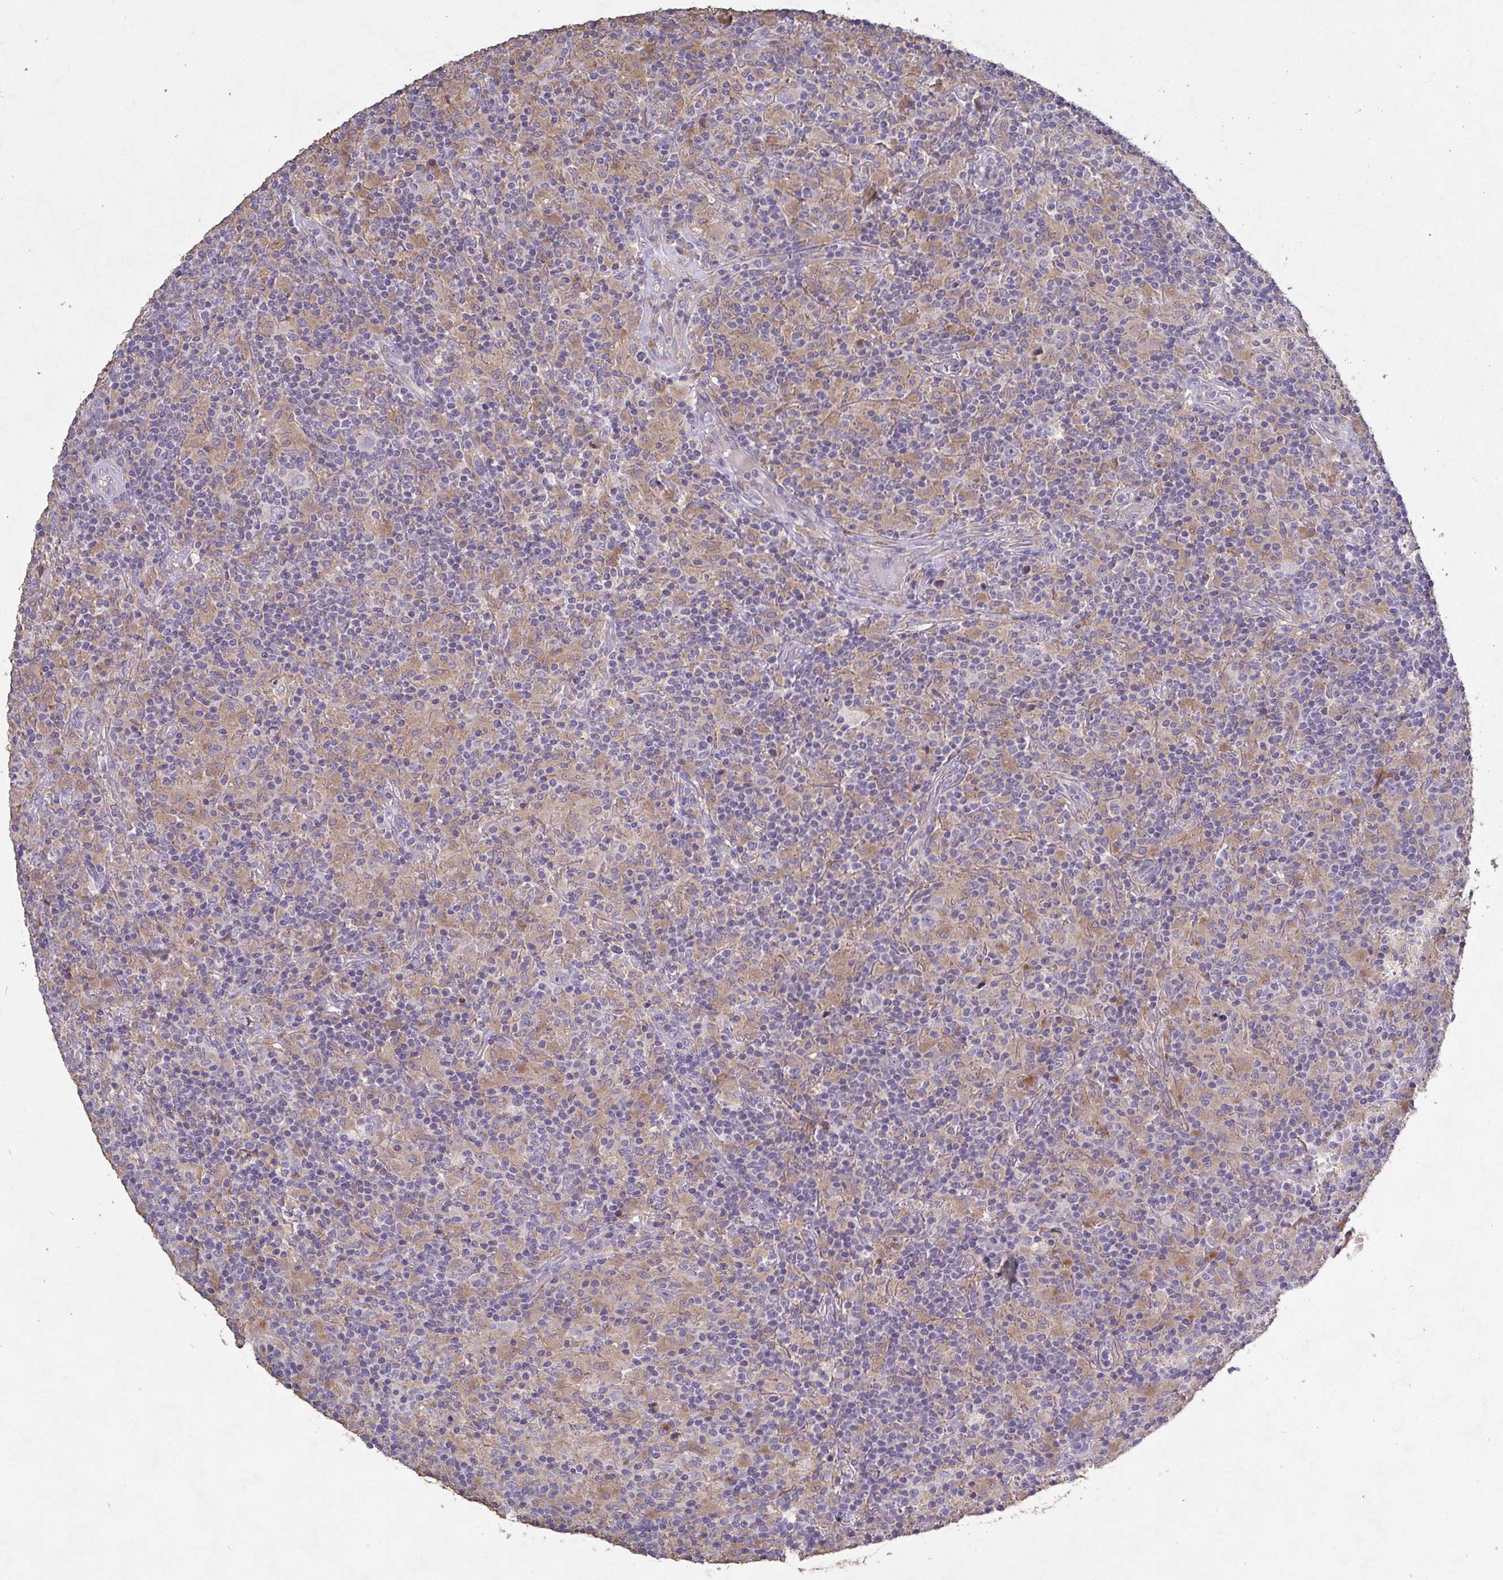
{"staining": {"intensity": "negative", "quantity": "none", "location": "none"}, "tissue": "lymphoma", "cell_type": "Tumor cells", "image_type": "cancer", "snomed": [{"axis": "morphology", "description": "Hodgkin's disease, NOS"}, {"axis": "topography", "description": "Lymph node"}], "caption": "DAB (3,3'-diaminobenzidine) immunohistochemical staining of human Hodgkin's disease exhibits no significant staining in tumor cells.", "gene": "GALNT13", "patient": {"sex": "male", "age": 70}}